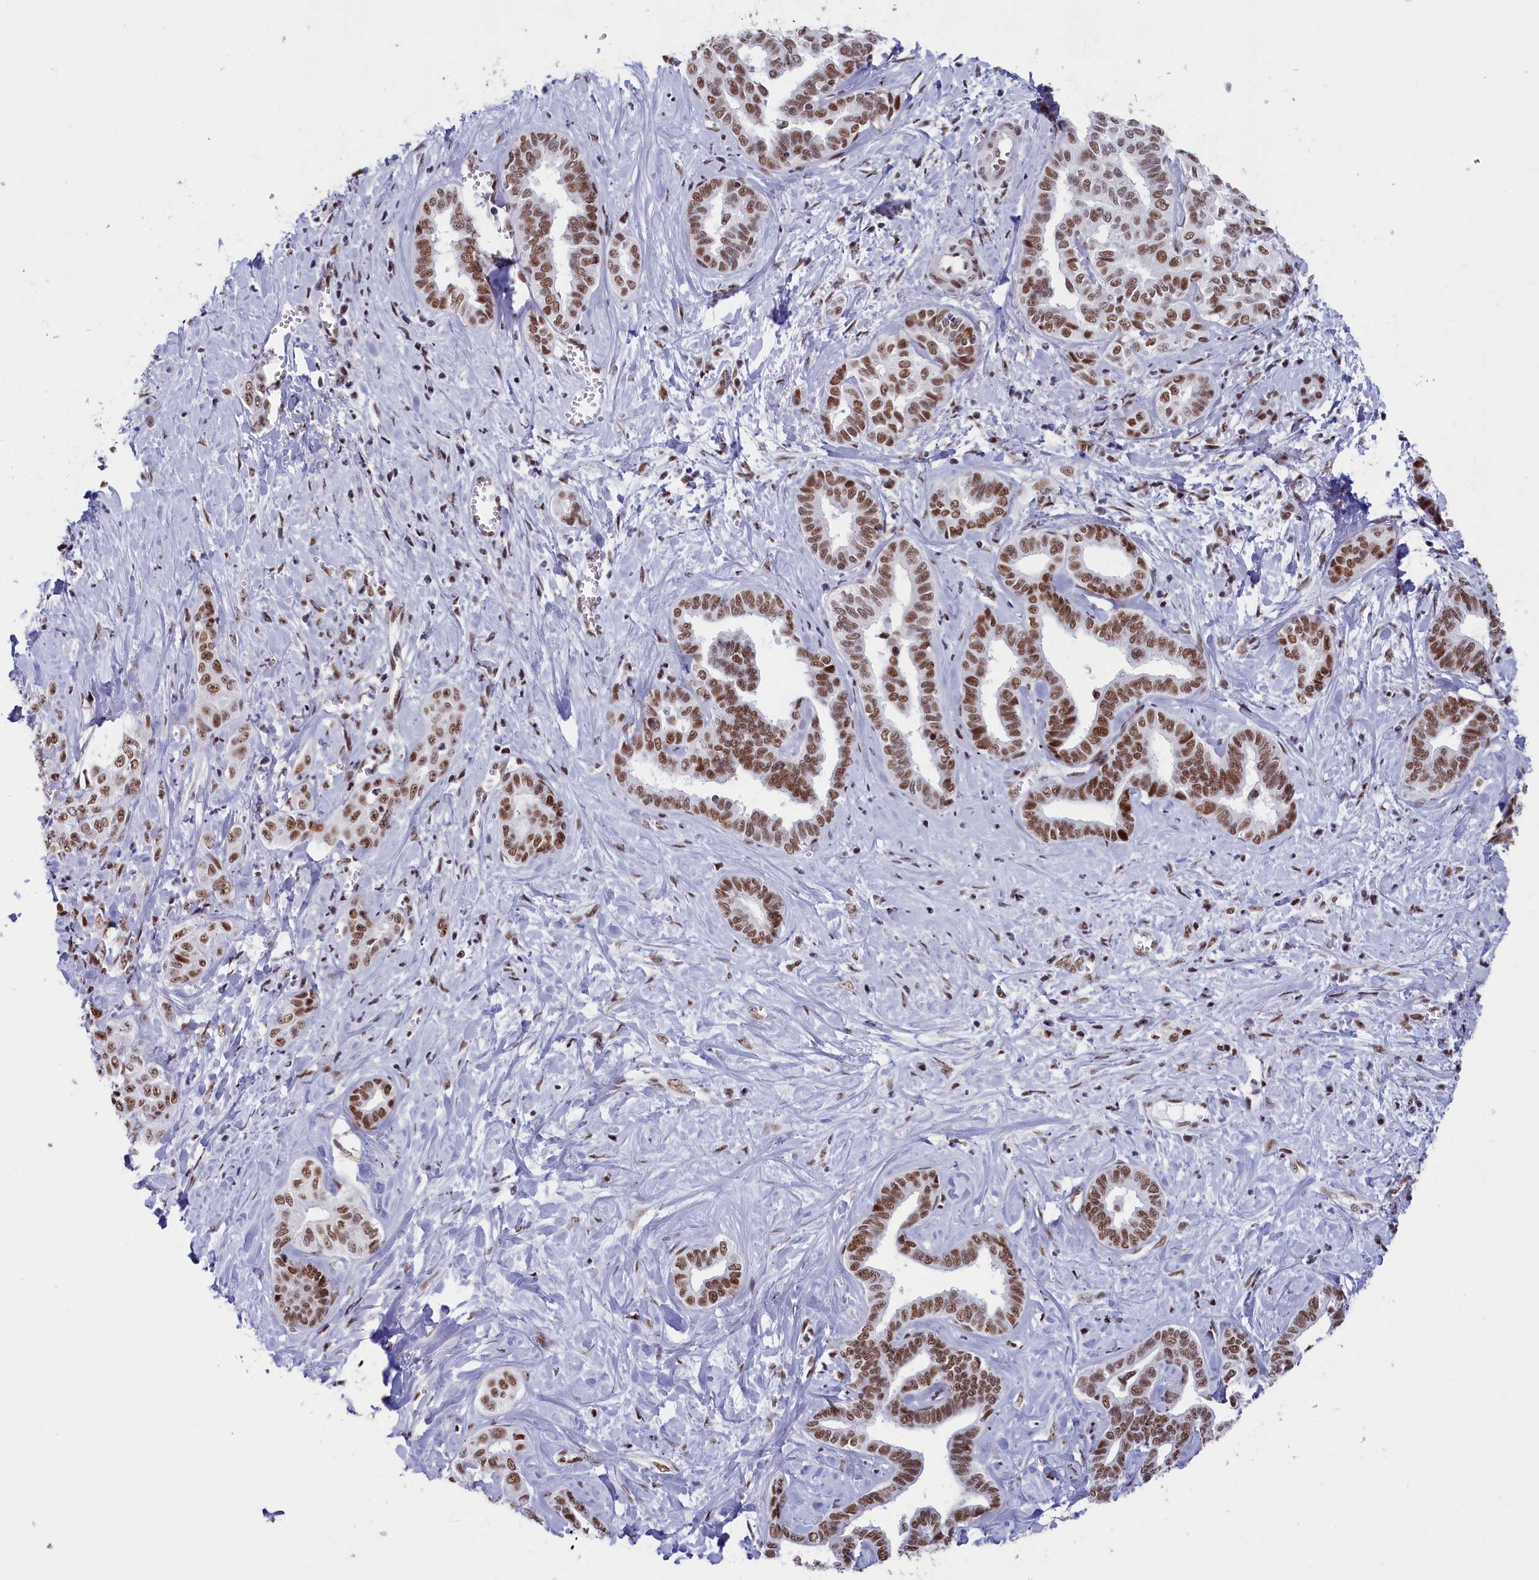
{"staining": {"intensity": "moderate", "quantity": ">75%", "location": "nuclear"}, "tissue": "liver cancer", "cell_type": "Tumor cells", "image_type": "cancer", "snomed": [{"axis": "morphology", "description": "Cholangiocarcinoma"}, {"axis": "topography", "description": "Liver"}], "caption": "Liver cholangiocarcinoma was stained to show a protein in brown. There is medium levels of moderate nuclear positivity in about >75% of tumor cells. The staining was performed using DAB, with brown indicating positive protein expression. Nuclei are stained blue with hematoxylin.", "gene": "SNRNP70", "patient": {"sex": "female", "age": 77}}